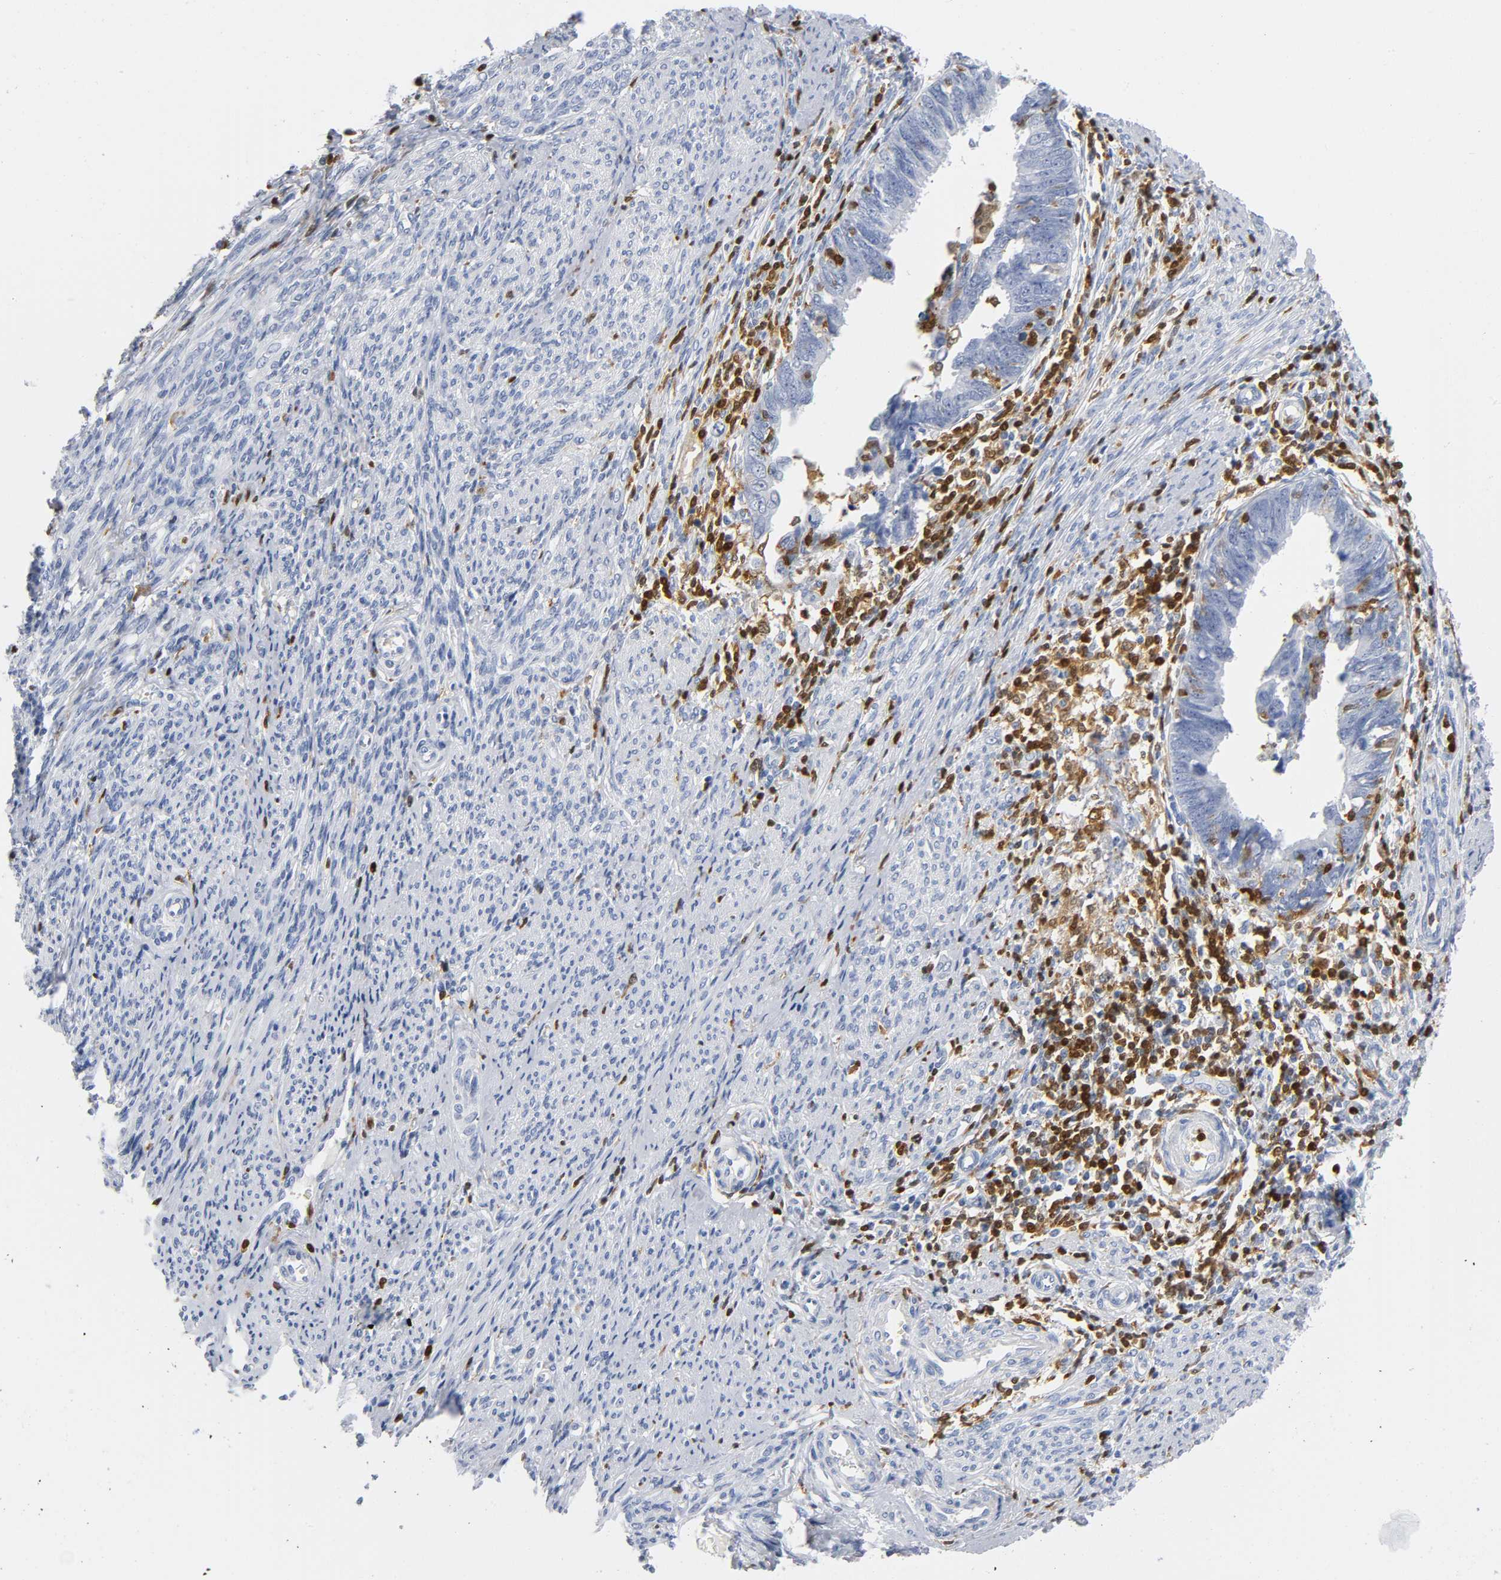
{"staining": {"intensity": "negative", "quantity": "none", "location": "none"}, "tissue": "endometrial cancer", "cell_type": "Tumor cells", "image_type": "cancer", "snomed": [{"axis": "morphology", "description": "Adenocarcinoma, NOS"}, {"axis": "topography", "description": "Endometrium"}], "caption": "Adenocarcinoma (endometrial) was stained to show a protein in brown. There is no significant positivity in tumor cells.", "gene": "DOK2", "patient": {"sex": "female", "age": 75}}